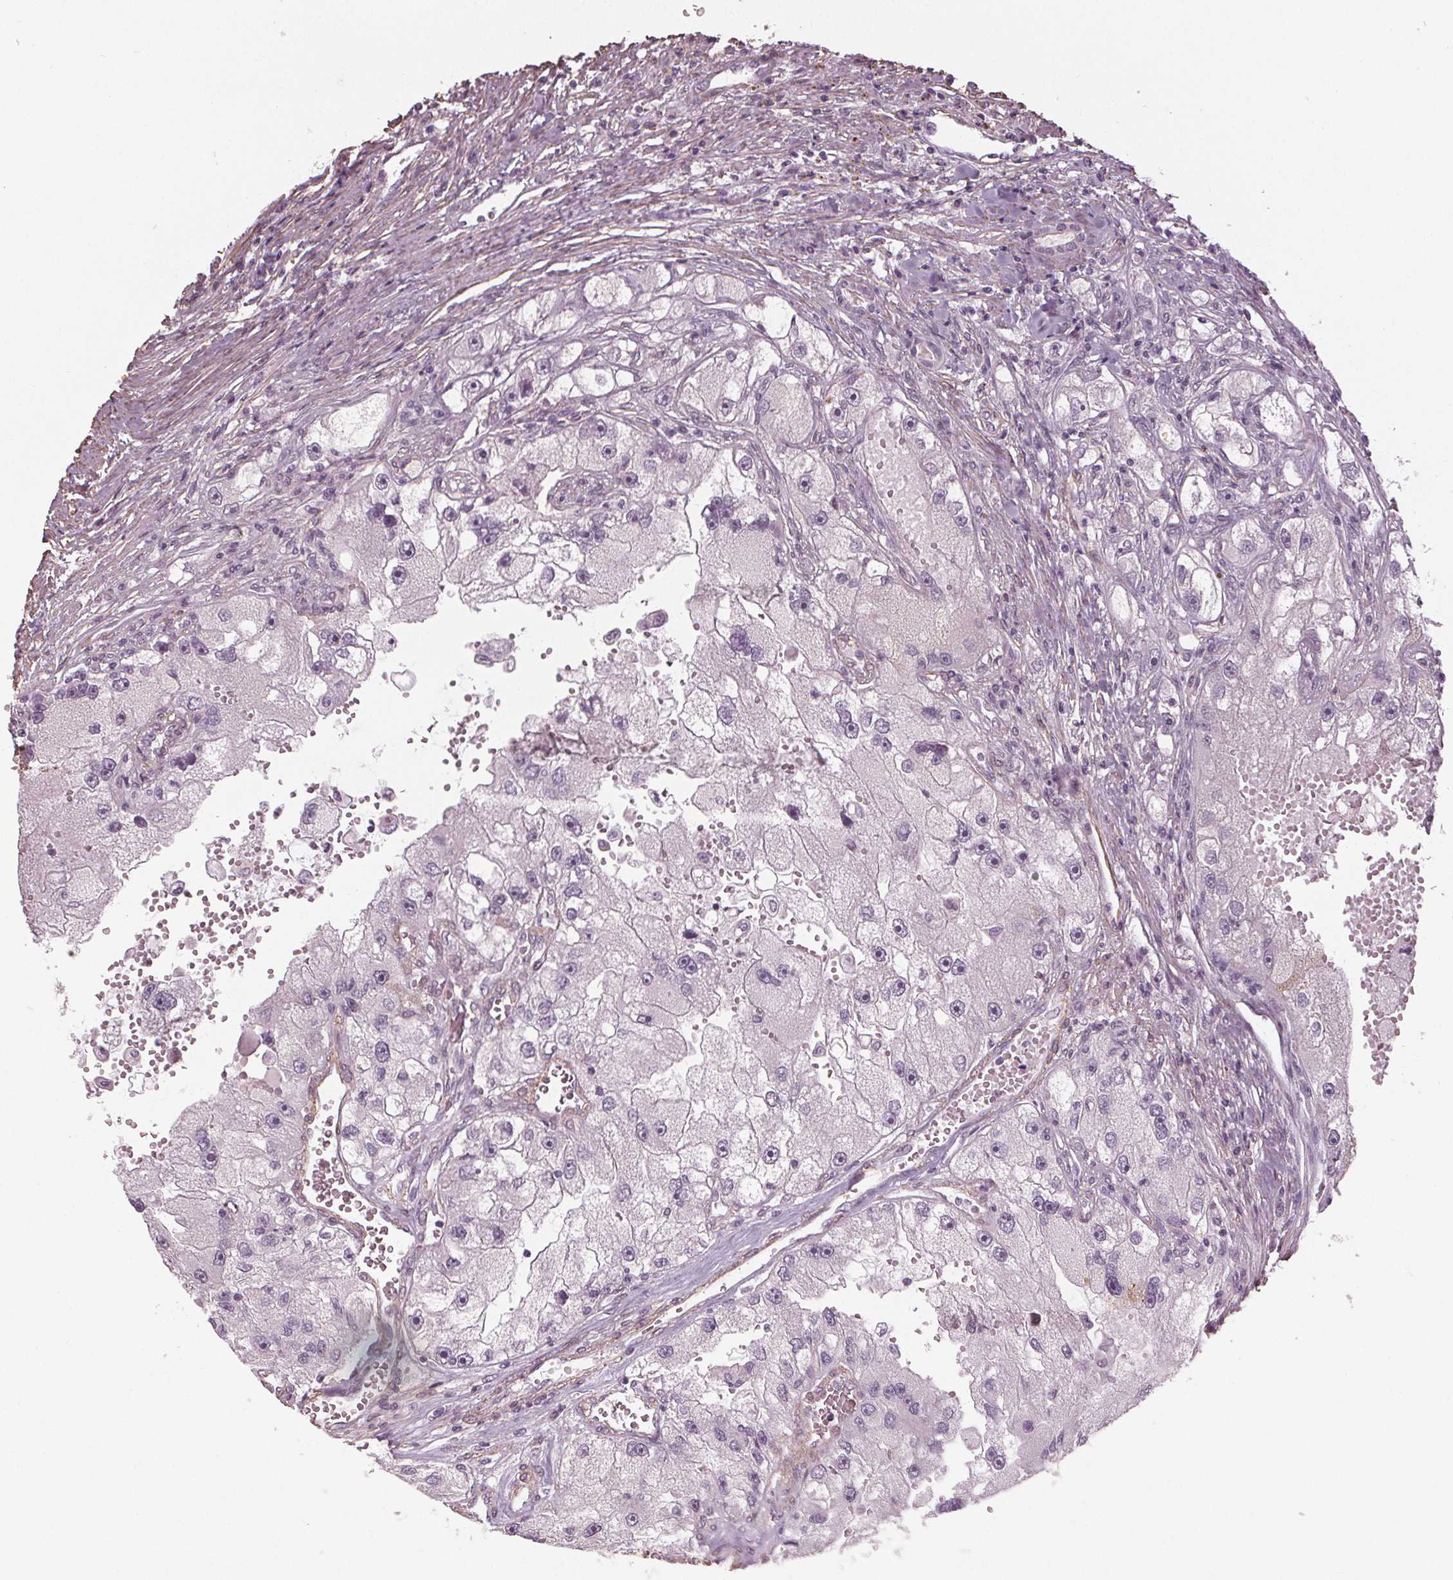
{"staining": {"intensity": "weak", "quantity": "<25%", "location": "nuclear"}, "tissue": "renal cancer", "cell_type": "Tumor cells", "image_type": "cancer", "snomed": [{"axis": "morphology", "description": "Adenocarcinoma, NOS"}, {"axis": "topography", "description": "Kidney"}], "caption": "DAB (3,3'-diaminobenzidine) immunohistochemical staining of human adenocarcinoma (renal) shows no significant expression in tumor cells.", "gene": "PKP1", "patient": {"sex": "male", "age": 63}}